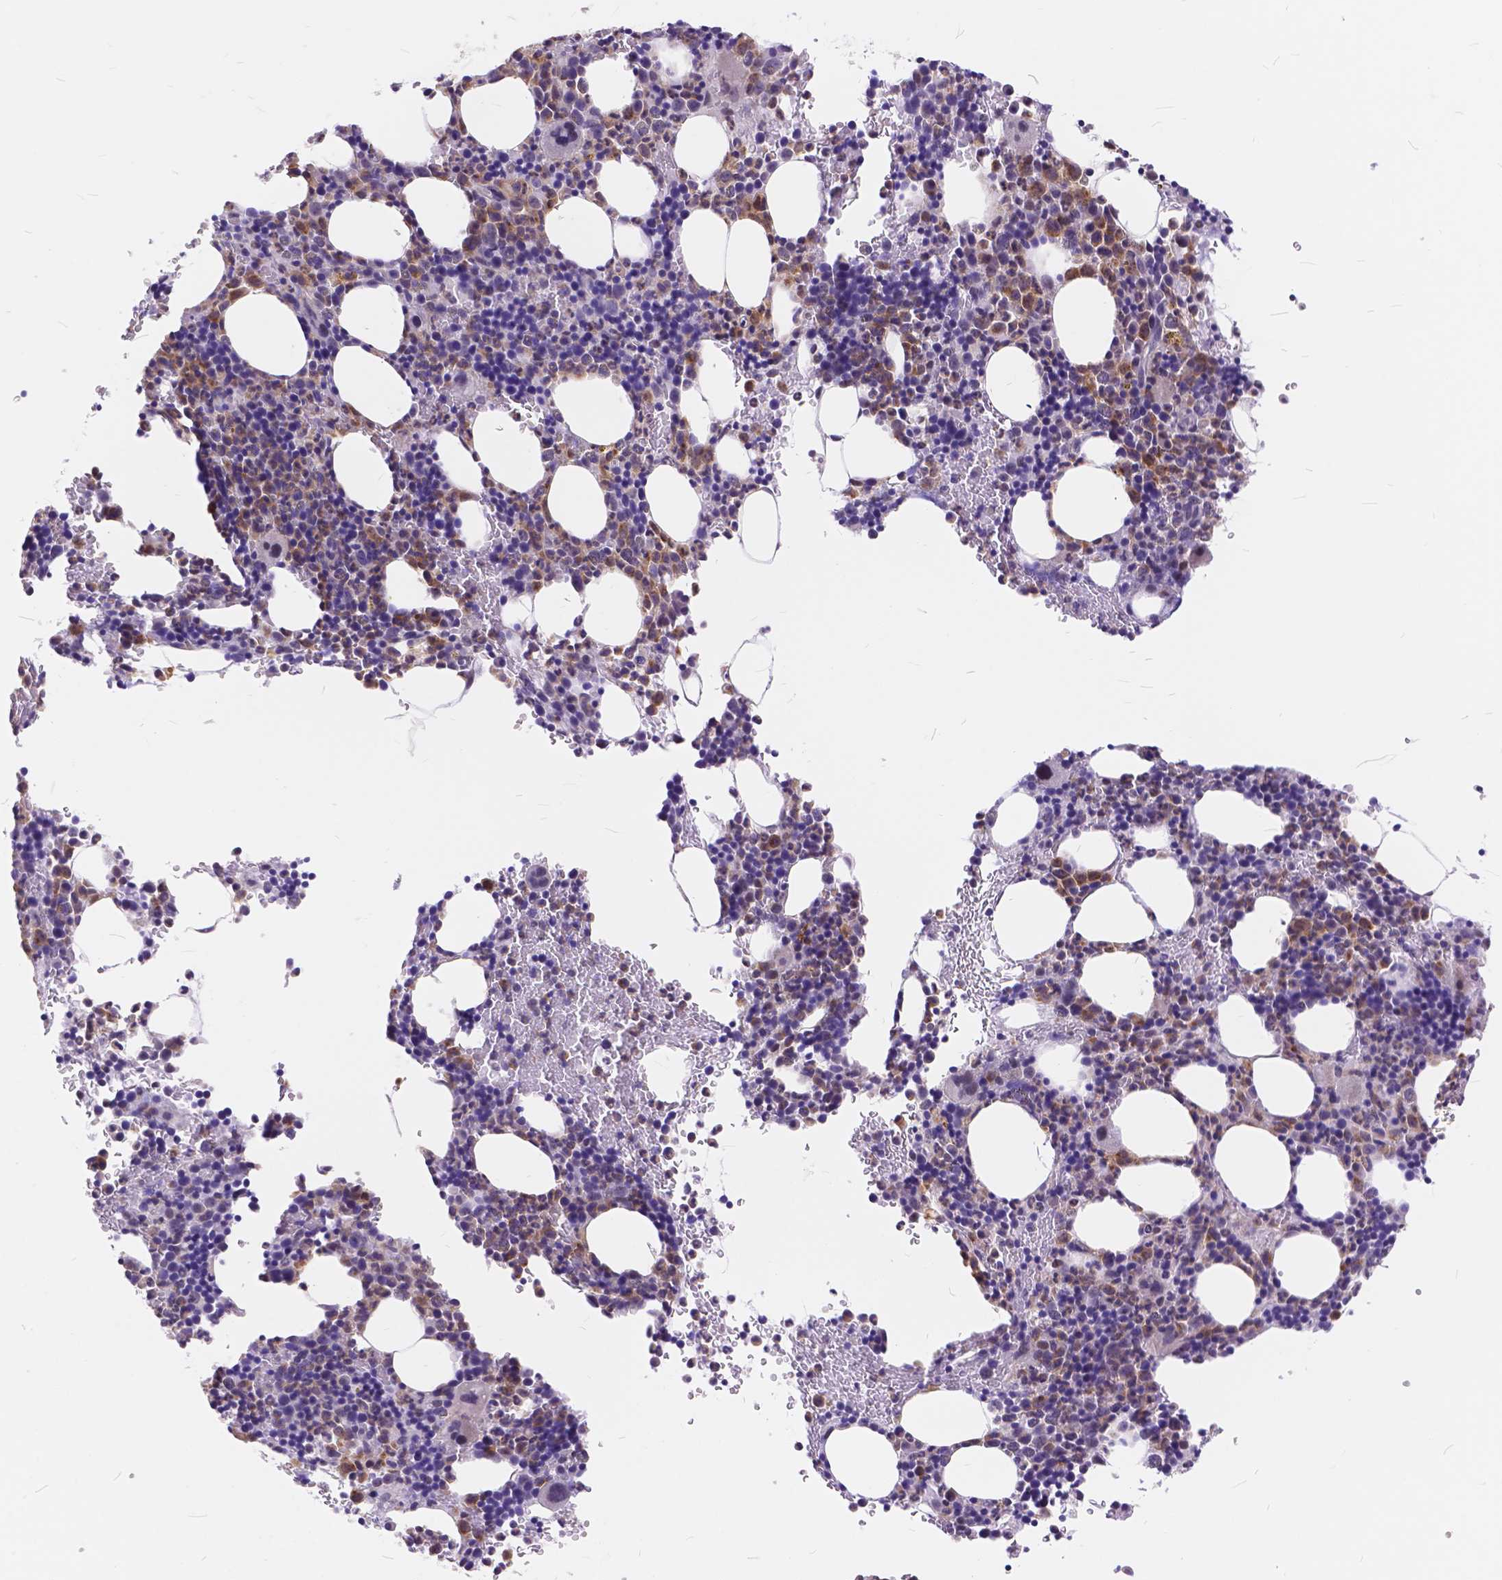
{"staining": {"intensity": "moderate", "quantity": "<25%", "location": "cytoplasmic/membranous"}, "tissue": "bone marrow", "cell_type": "Hematopoietic cells", "image_type": "normal", "snomed": [{"axis": "morphology", "description": "Normal tissue, NOS"}, {"axis": "topography", "description": "Bone marrow"}], "caption": "Immunohistochemistry (IHC) of normal human bone marrow displays low levels of moderate cytoplasmic/membranous positivity in about <25% of hematopoietic cells. (DAB (3,3'-diaminobenzidine) IHC with brightfield microscopy, high magnification).", "gene": "MAN2C1", "patient": {"sex": "male", "age": 63}}